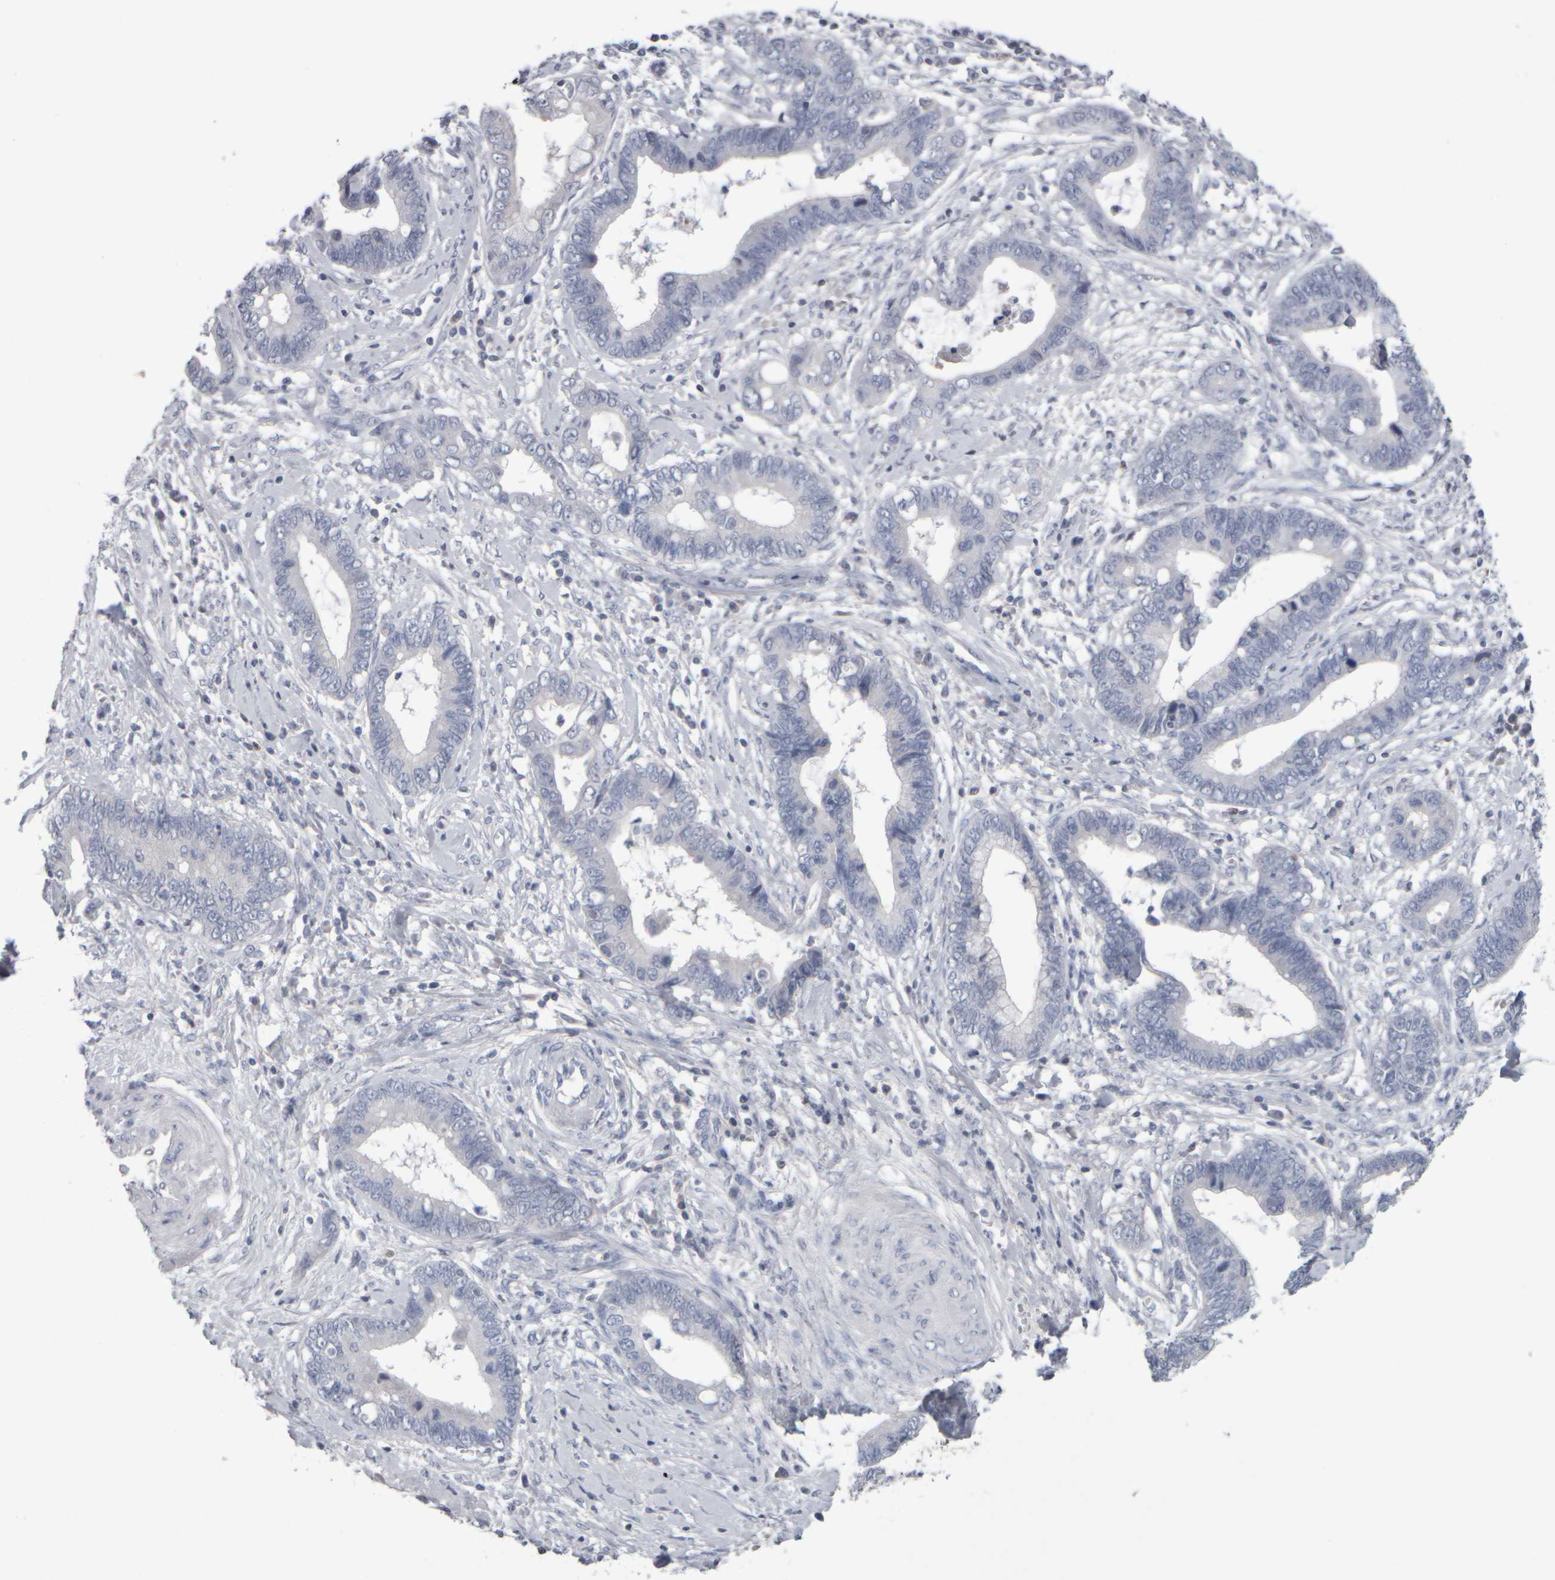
{"staining": {"intensity": "negative", "quantity": "none", "location": "none"}, "tissue": "cervical cancer", "cell_type": "Tumor cells", "image_type": "cancer", "snomed": [{"axis": "morphology", "description": "Adenocarcinoma, NOS"}, {"axis": "topography", "description": "Cervix"}], "caption": "Cervical adenocarcinoma stained for a protein using immunohistochemistry shows no expression tumor cells.", "gene": "EPHX2", "patient": {"sex": "female", "age": 44}}